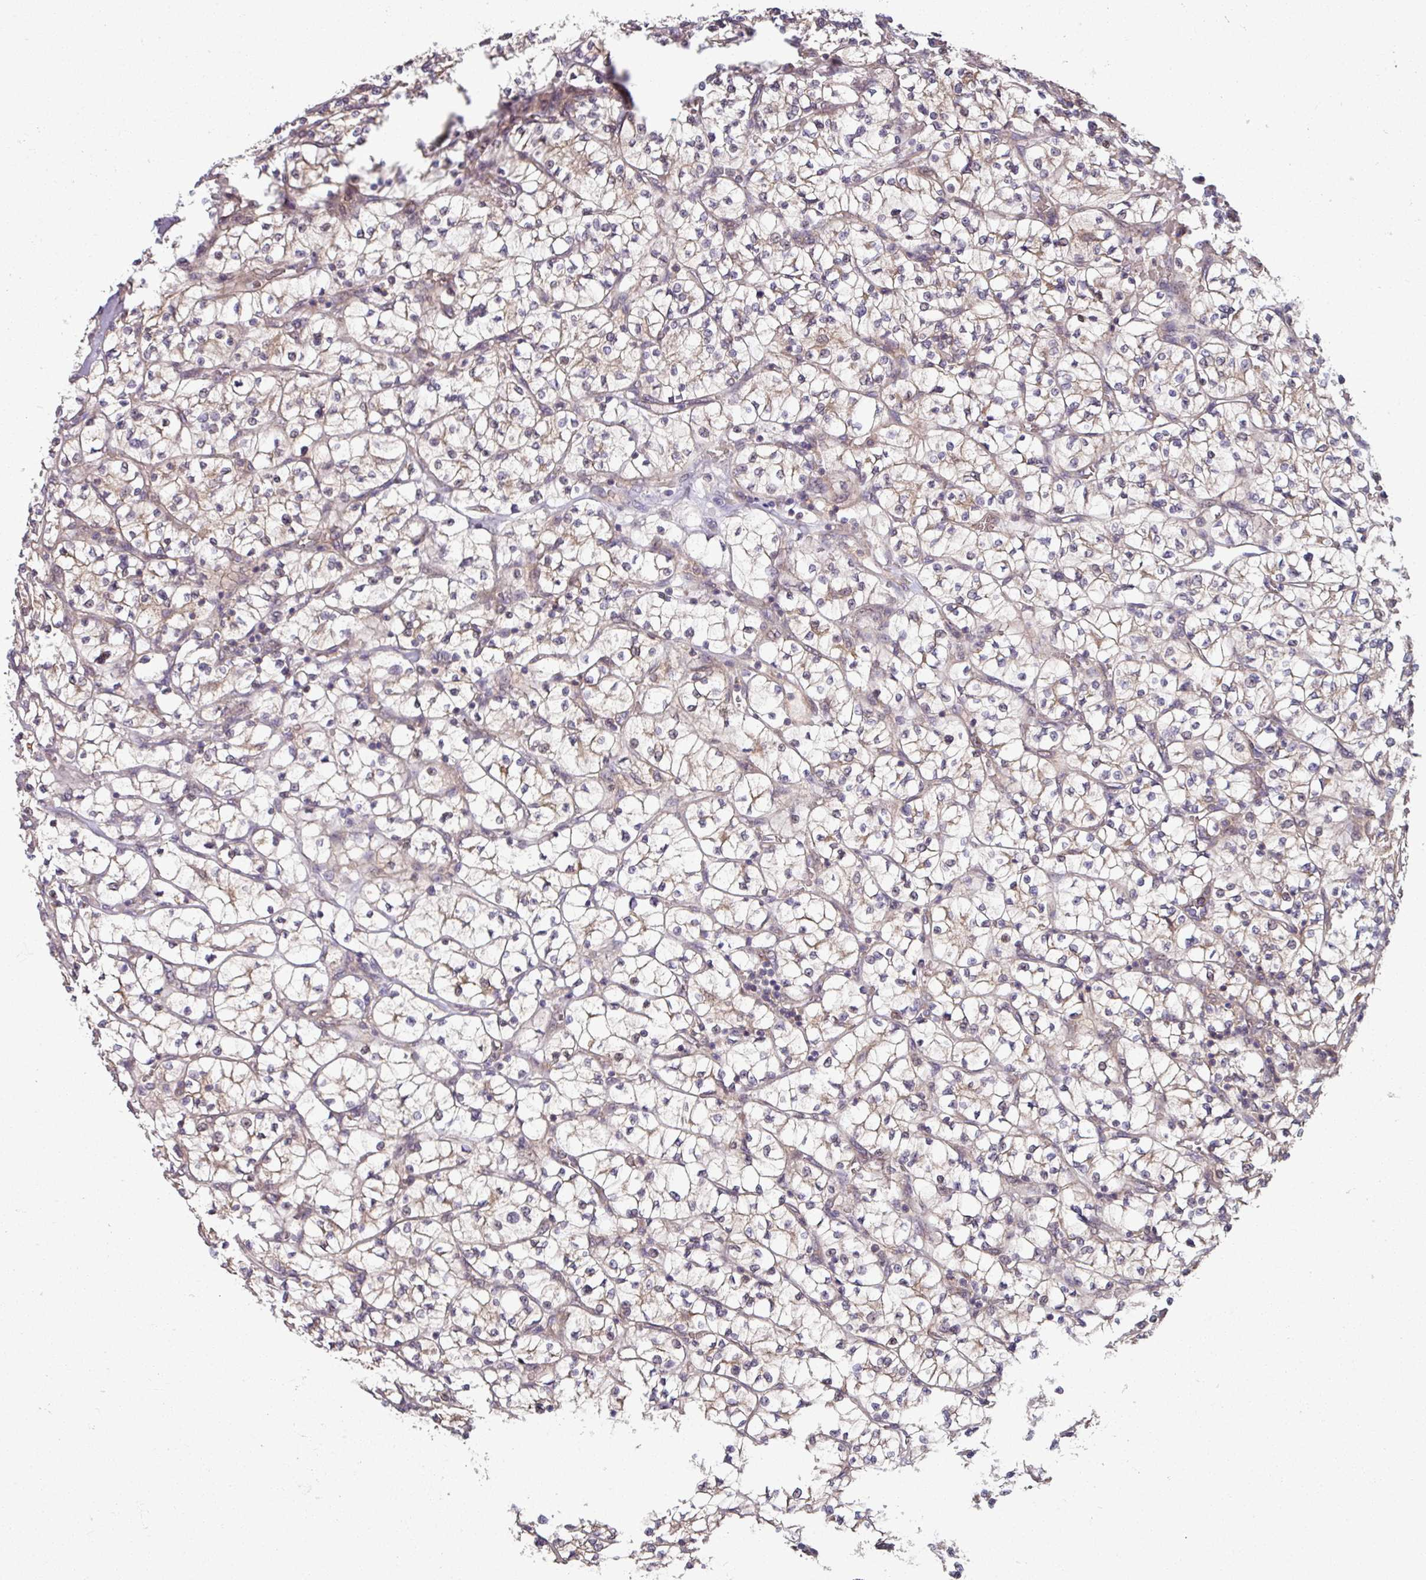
{"staining": {"intensity": "weak", "quantity": "<25%", "location": "cytoplasmic/membranous"}, "tissue": "renal cancer", "cell_type": "Tumor cells", "image_type": "cancer", "snomed": [{"axis": "morphology", "description": "Adenocarcinoma, NOS"}, {"axis": "topography", "description": "Kidney"}], "caption": "Tumor cells show no significant expression in renal cancer.", "gene": "SLAMF6", "patient": {"sex": "female", "age": 64}}